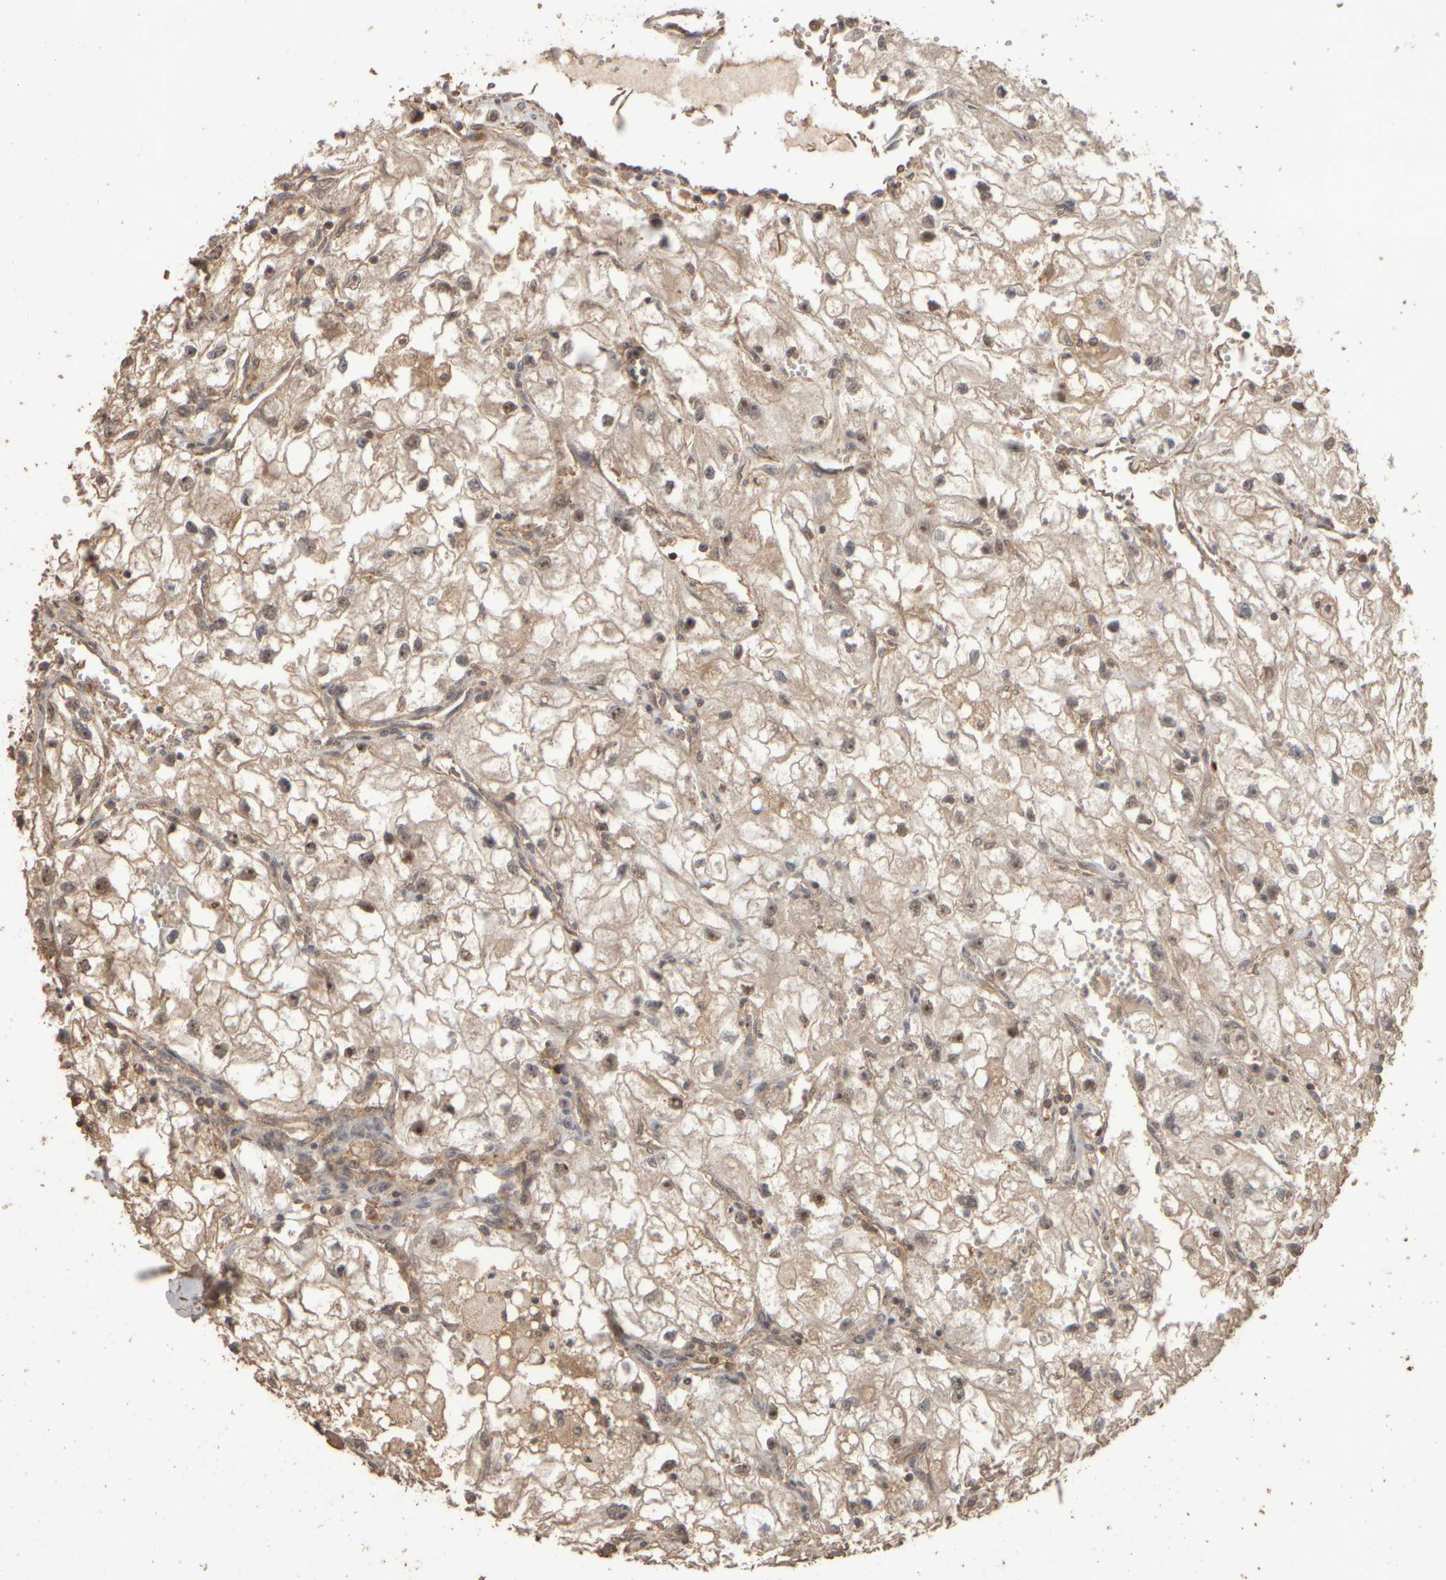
{"staining": {"intensity": "weak", "quantity": ">75%", "location": "cytoplasmic/membranous,nuclear"}, "tissue": "renal cancer", "cell_type": "Tumor cells", "image_type": "cancer", "snomed": [{"axis": "morphology", "description": "Adenocarcinoma, NOS"}, {"axis": "topography", "description": "Kidney"}], "caption": "Immunohistochemistry (DAB (3,3'-diaminobenzidine)) staining of adenocarcinoma (renal) shows weak cytoplasmic/membranous and nuclear protein expression in approximately >75% of tumor cells.", "gene": "SPHK1", "patient": {"sex": "female", "age": 70}}